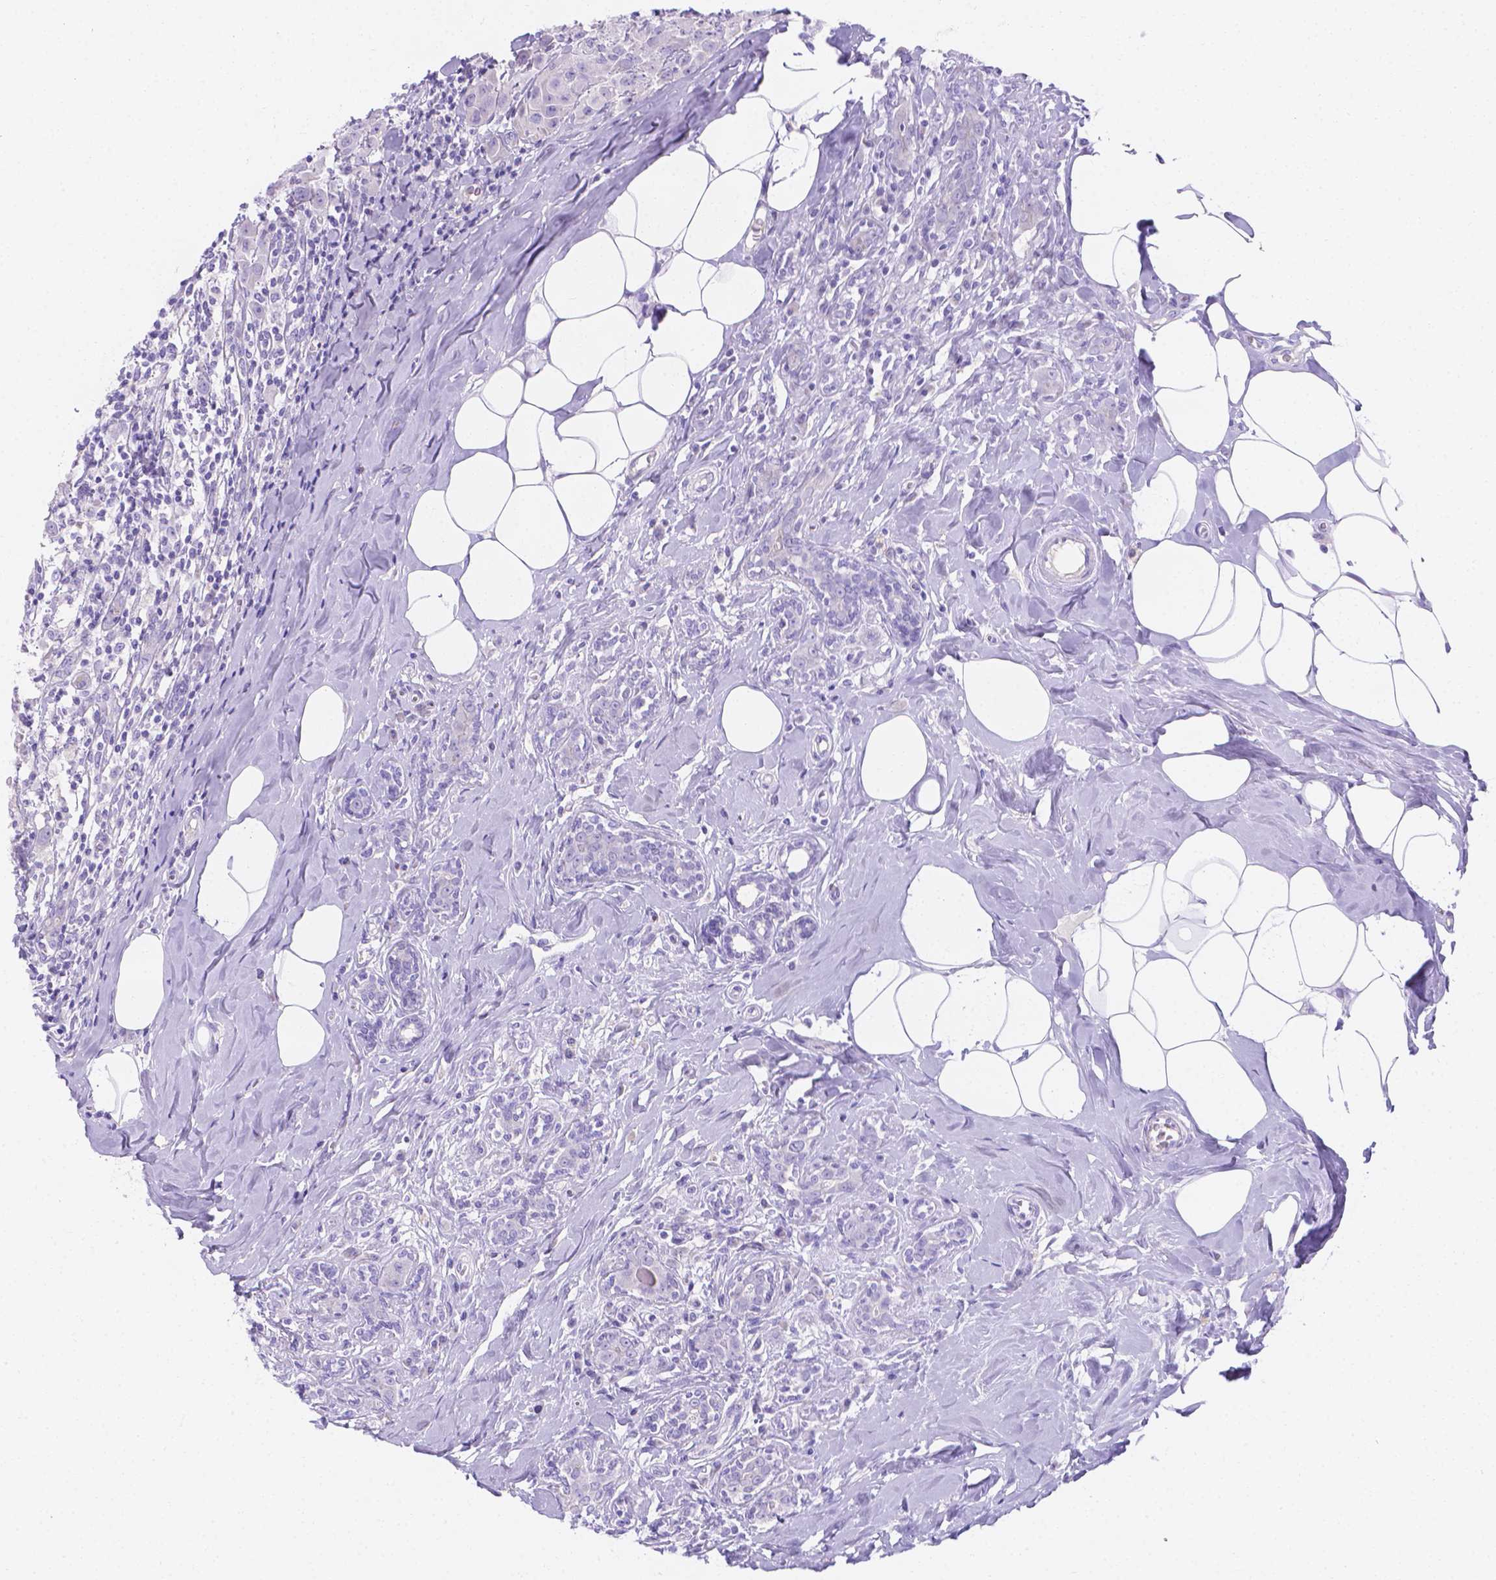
{"staining": {"intensity": "negative", "quantity": "none", "location": "none"}, "tissue": "breast cancer", "cell_type": "Tumor cells", "image_type": "cancer", "snomed": [{"axis": "morphology", "description": "Normal tissue, NOS"}, {"axis": "morphology", "description": "Duct carcinoma"}, {"axis": "topography", "description": "Breast"}], "caption": "A histopathology image of intraductal carcinoma (breast) stained for a protein reveals no brown staining in tumor cells.", "gene": "MLN", "patient": {"sex": "female", "age": 43}}